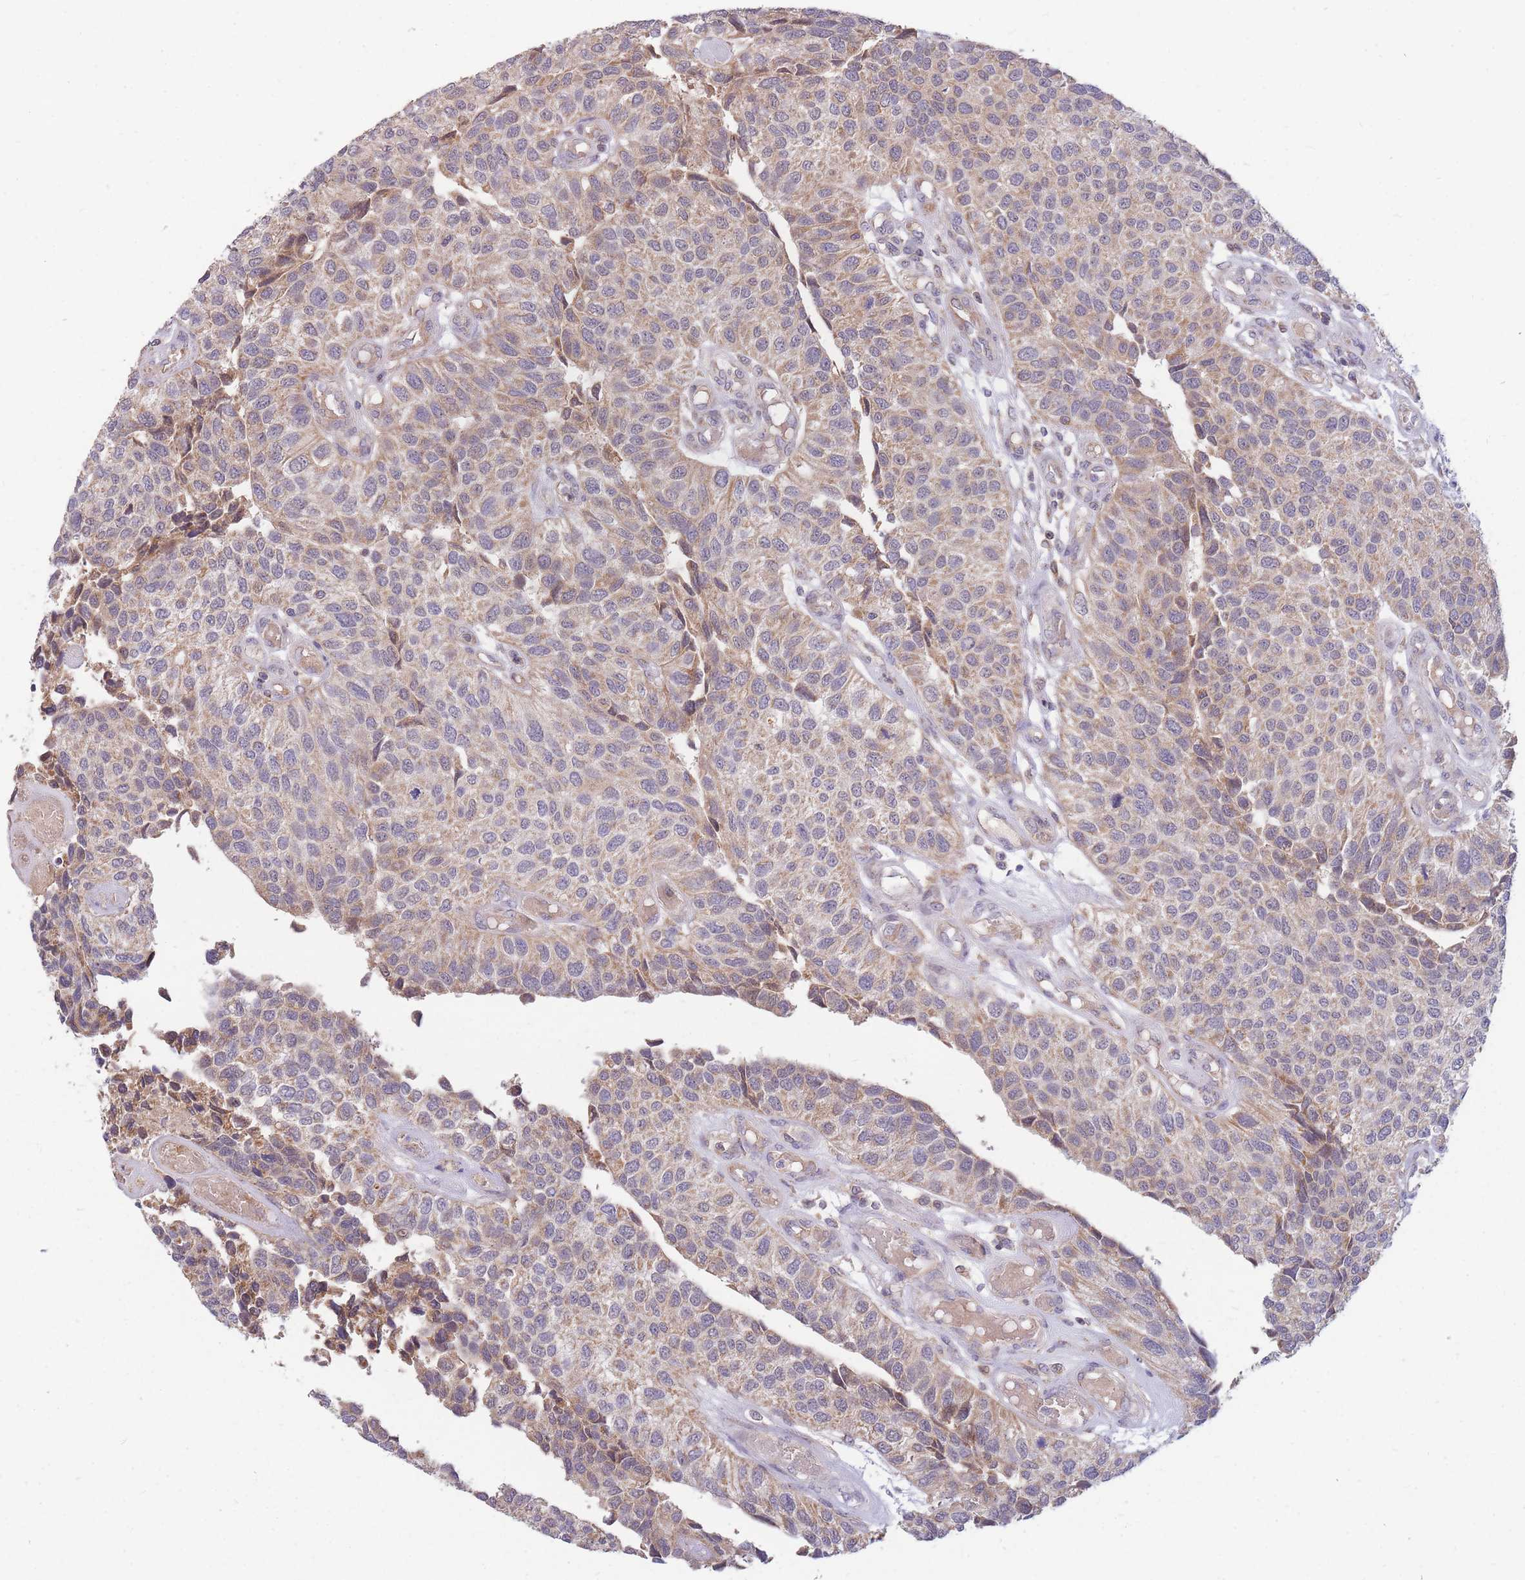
{"staining": {"intensity": "weak", "quantity": "25%-75%", "location": "cytoplasmic/membranous"}, "tissue": "urothelial cancer", "cell_type": "Tumor cells", "image_type": "cancer", "snomed": [{"axis": "morphology", "description": "Urothelial carcinoma, NOS"}, {"axis": "topography", "description": "Urinary bladder"}], "caption": "Urothelial cancer tissue reveals weak cytoplasmic/membranous positivity in approximately 25%-75% of tumor cells", "gene": "PTPMT1", "patient": {"sex": "male", "age": 55}}